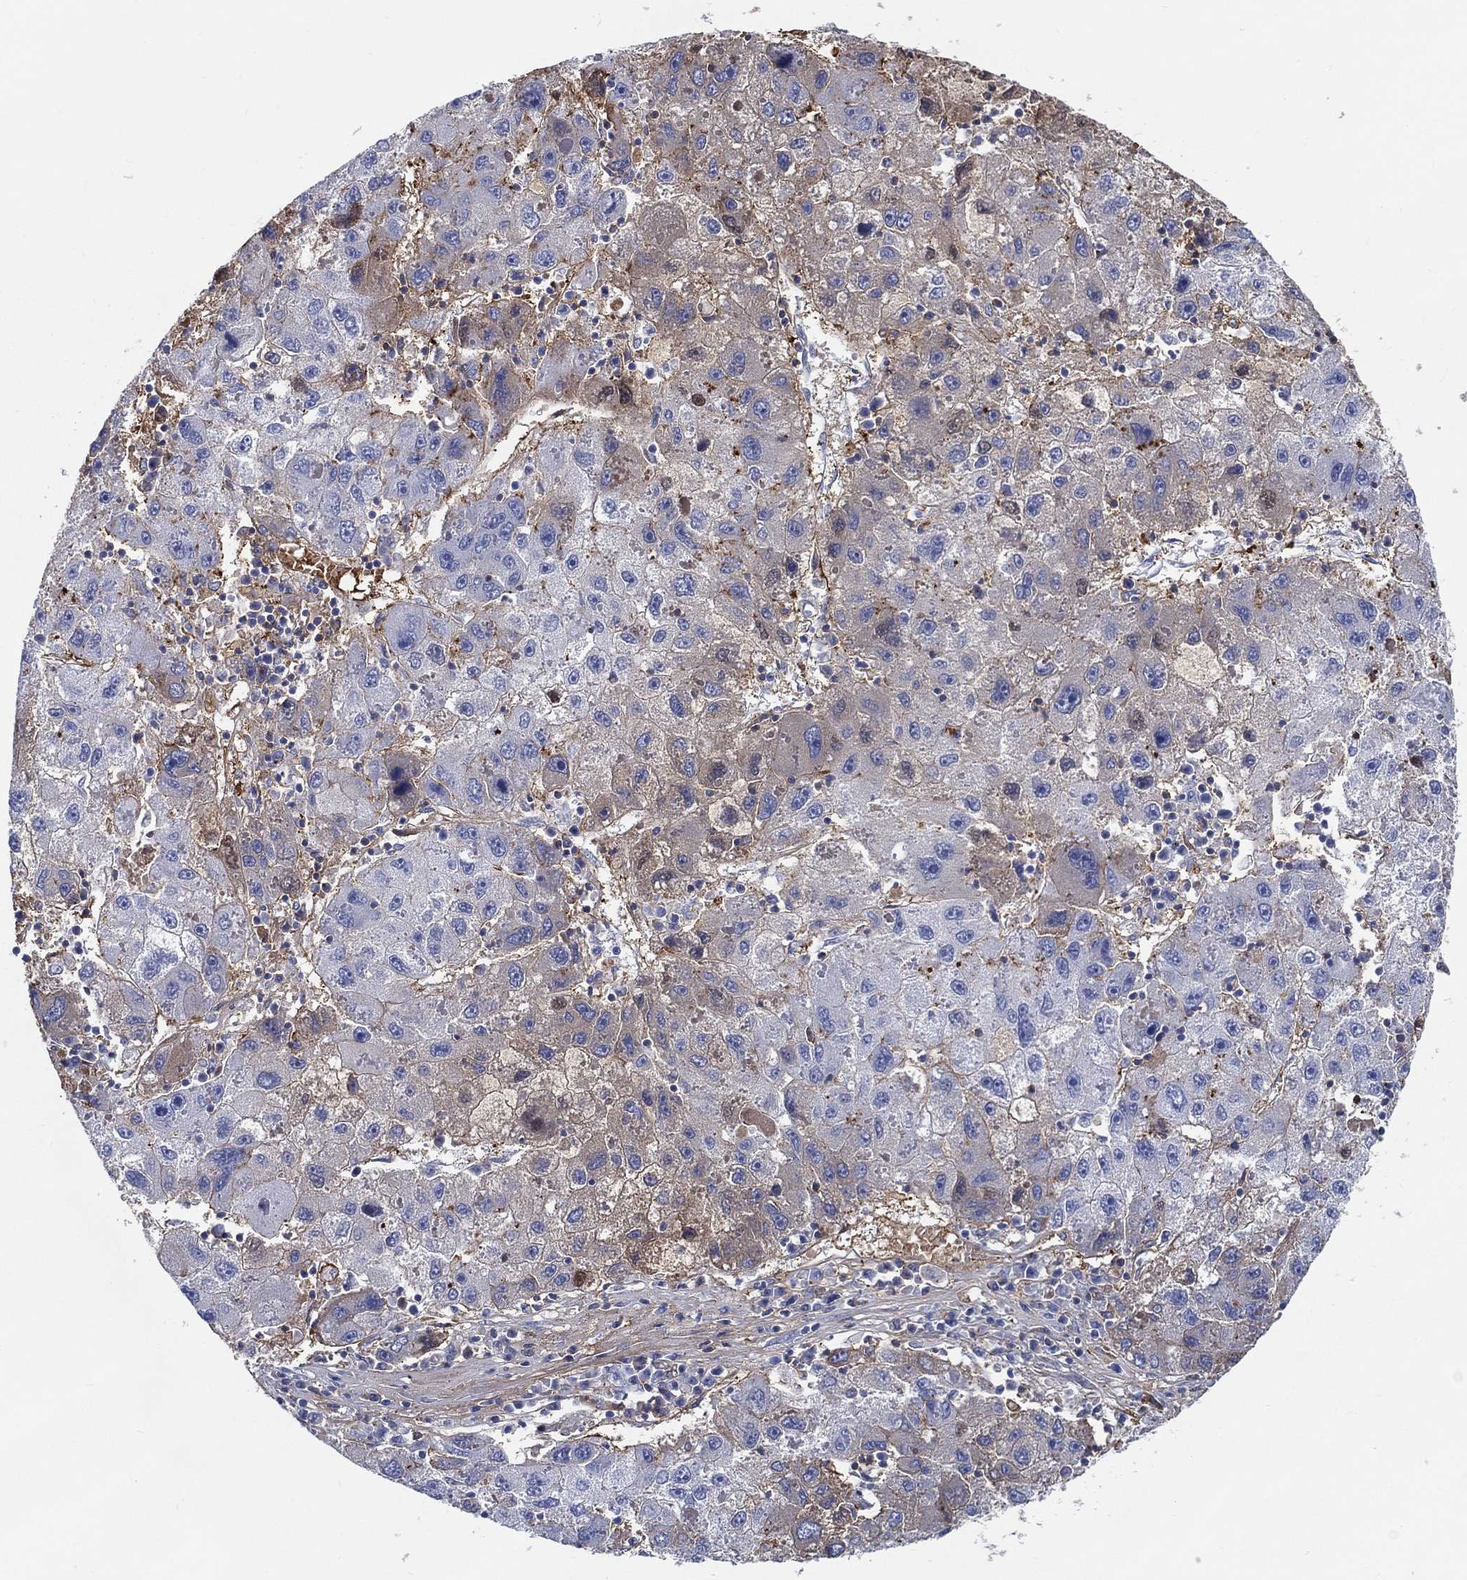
{"staining": {"intensity": "weak", "quantity": "<25%", "location": "cytoplasmic/membranous"}, "tissue": "liver cancer", "cell_type": "Tumor cells", "image_type": "cancer", "snomed": [{"axis": "morphology", "description": "Carcinoma, Hepatocellular, NOS"}, {"axis": "topography", "description": "Liver"}], "caption": "Immunohistochemistry (IHC) of human liver cancer exhibits no staining in tumor cells.", "gene": "IFNB1", "patient": {"sex": "male", "age": 75}}